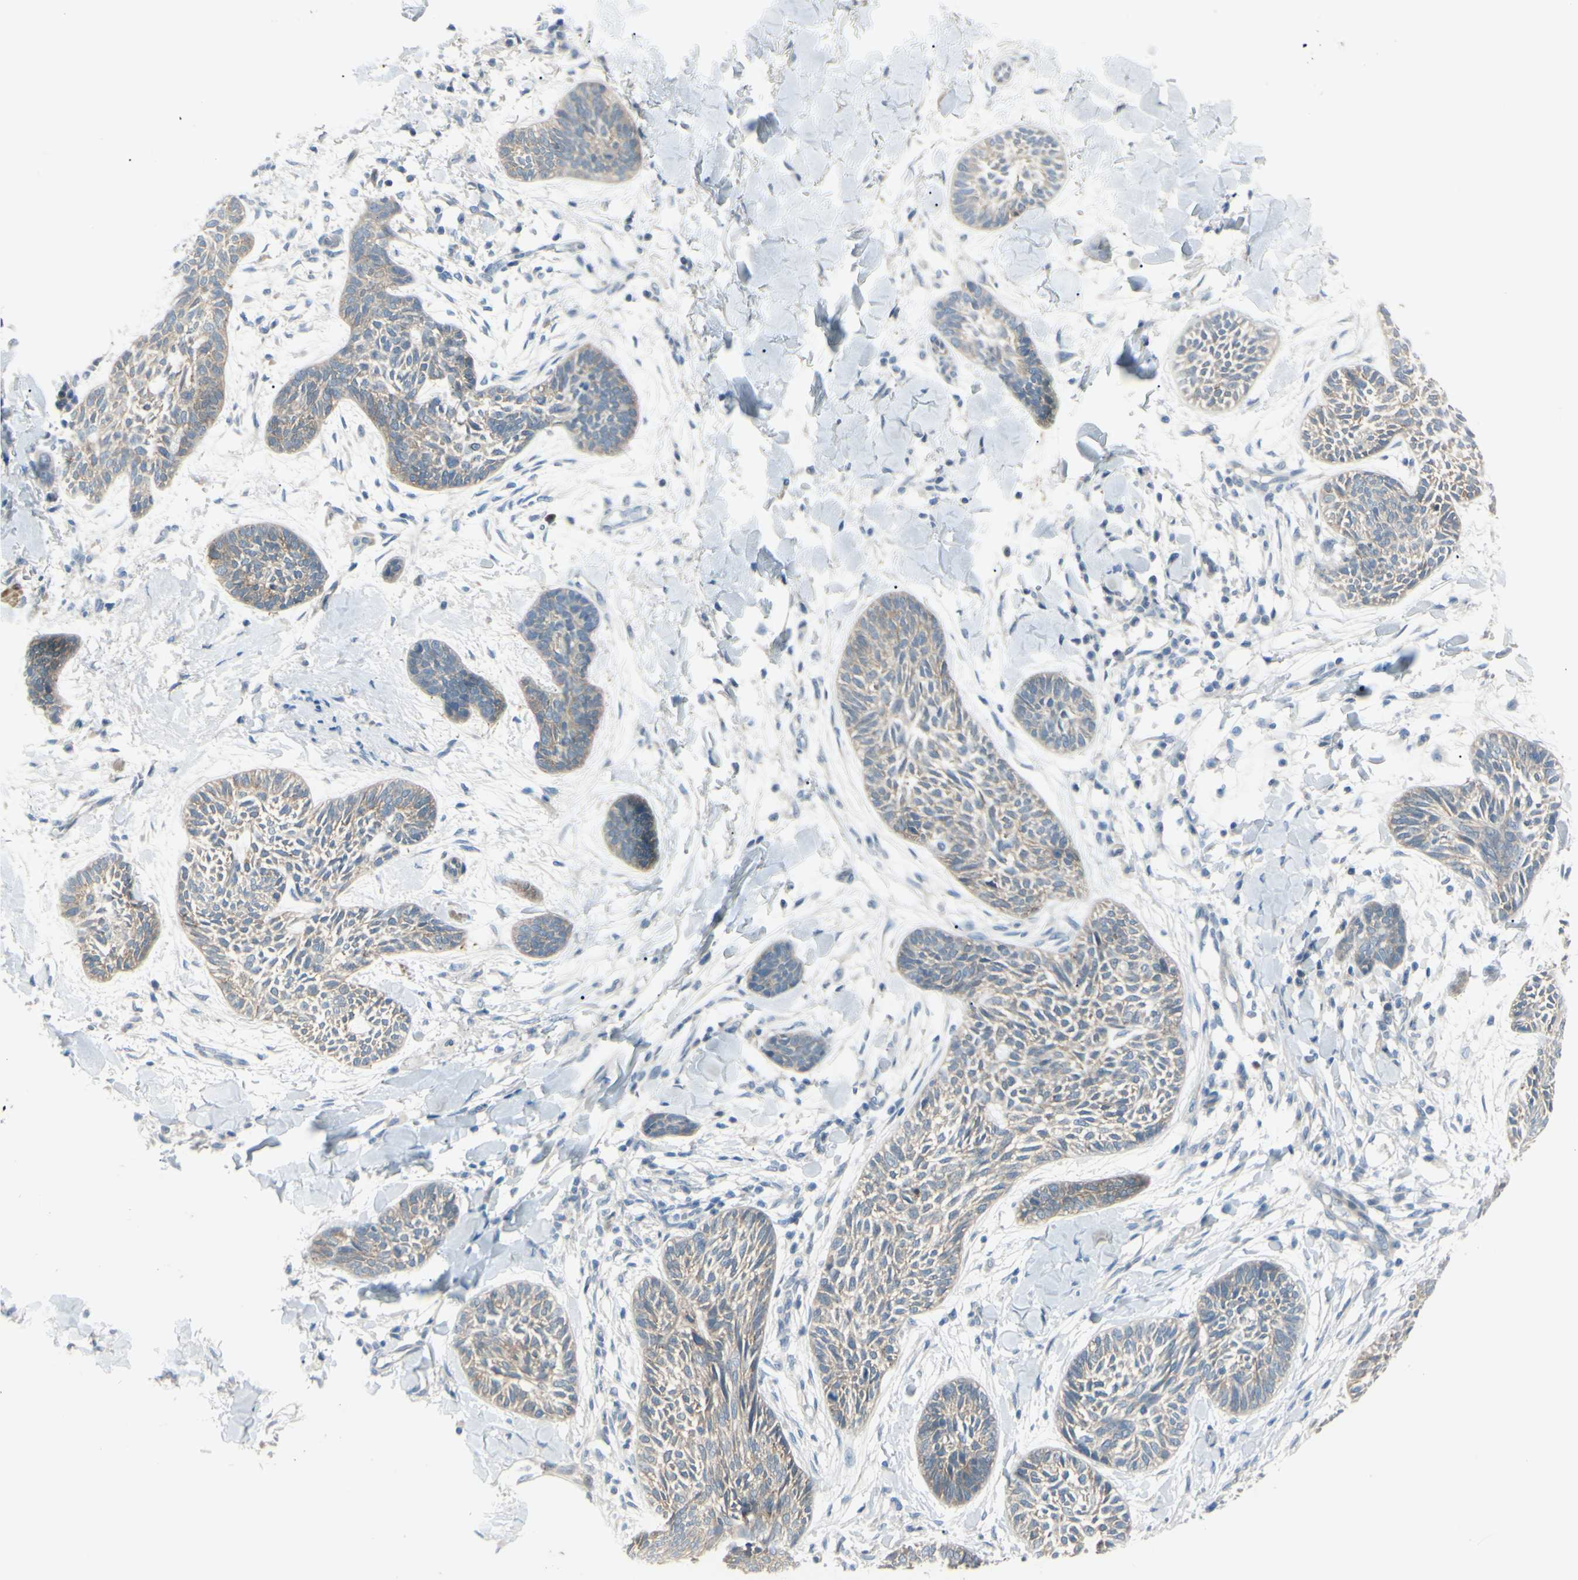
{"staining": {"intensity": "weak", "quantity": ">75%", "location": "cytoplasmic/membranous"}, "tissue": "skin cancer", "cell_type": "Tumor cells", "image_type": "cancer", "snomed": [{"axis": "morphology", "description": "Papilloma, NOS"}, {"axis": "morphology", "description": "Basal cell carcinoma"}, {"axis": "topography", "description": "Skin"}], "caption": "Immunohistochemical staining of skin cancer (papilloma) displays weak cytoplasmic/membranous protein positivity in about >75% of tumor cells.", "gene": "LRRK1", "patient": {"sex": "male", "age": 87}}